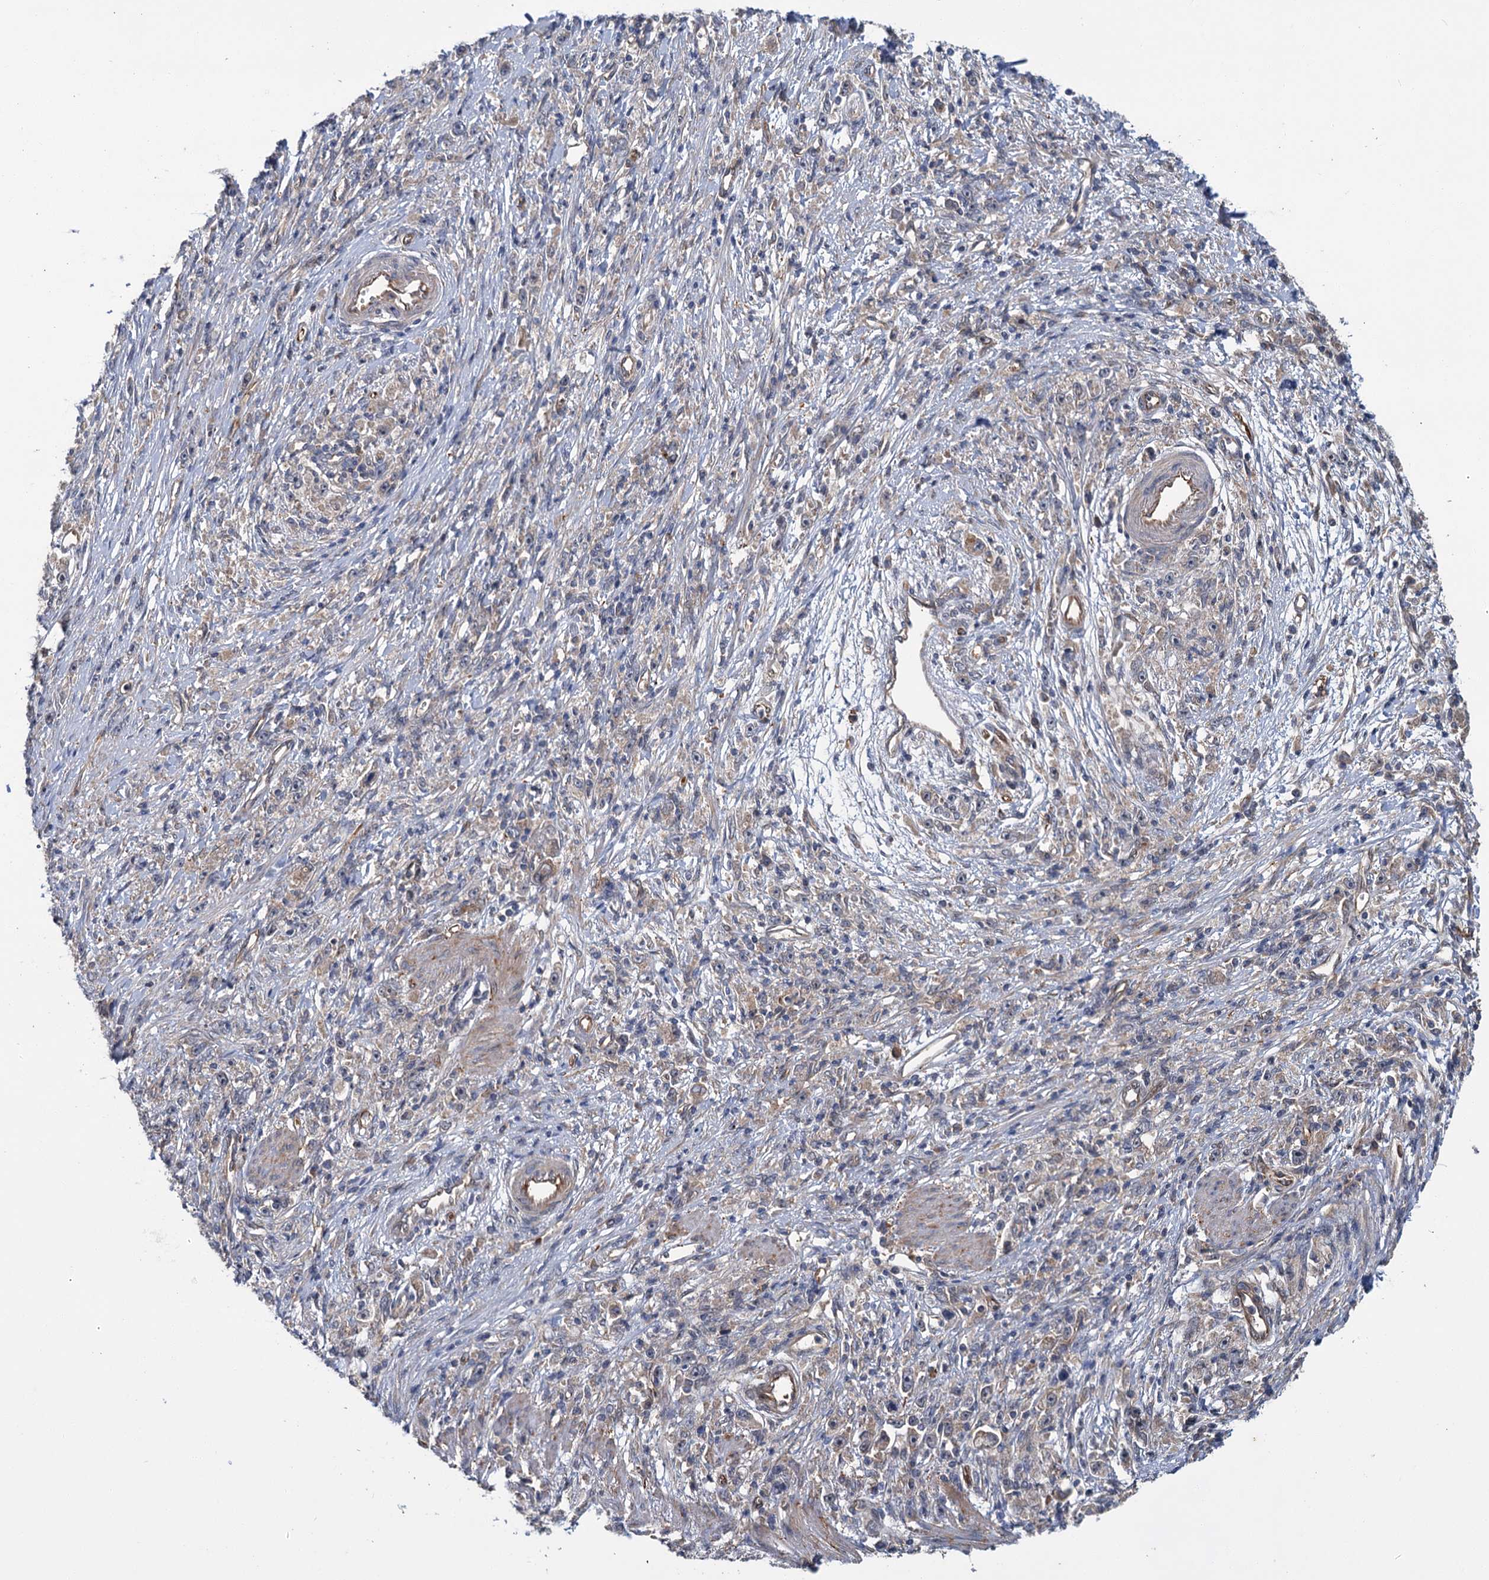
{"staining": {"intensity": "weak", "quantity": "<25%", "location": "cytoplasmic/membranous"}, "tissue": "stomach cancer", "cell_type": "Tumor cells", "image_type": "cancer", "snomed": [{"axis": "morphology", "description": "Adenocarcinoma, NOS"}, {"axis": "topography", "description": "Stomach"}], "caption": "The photomicrograph displays no staining of tumor cells in stomach cancer.", "gene": "PKN2", "patient": {"sex": "female", "age": 59}}